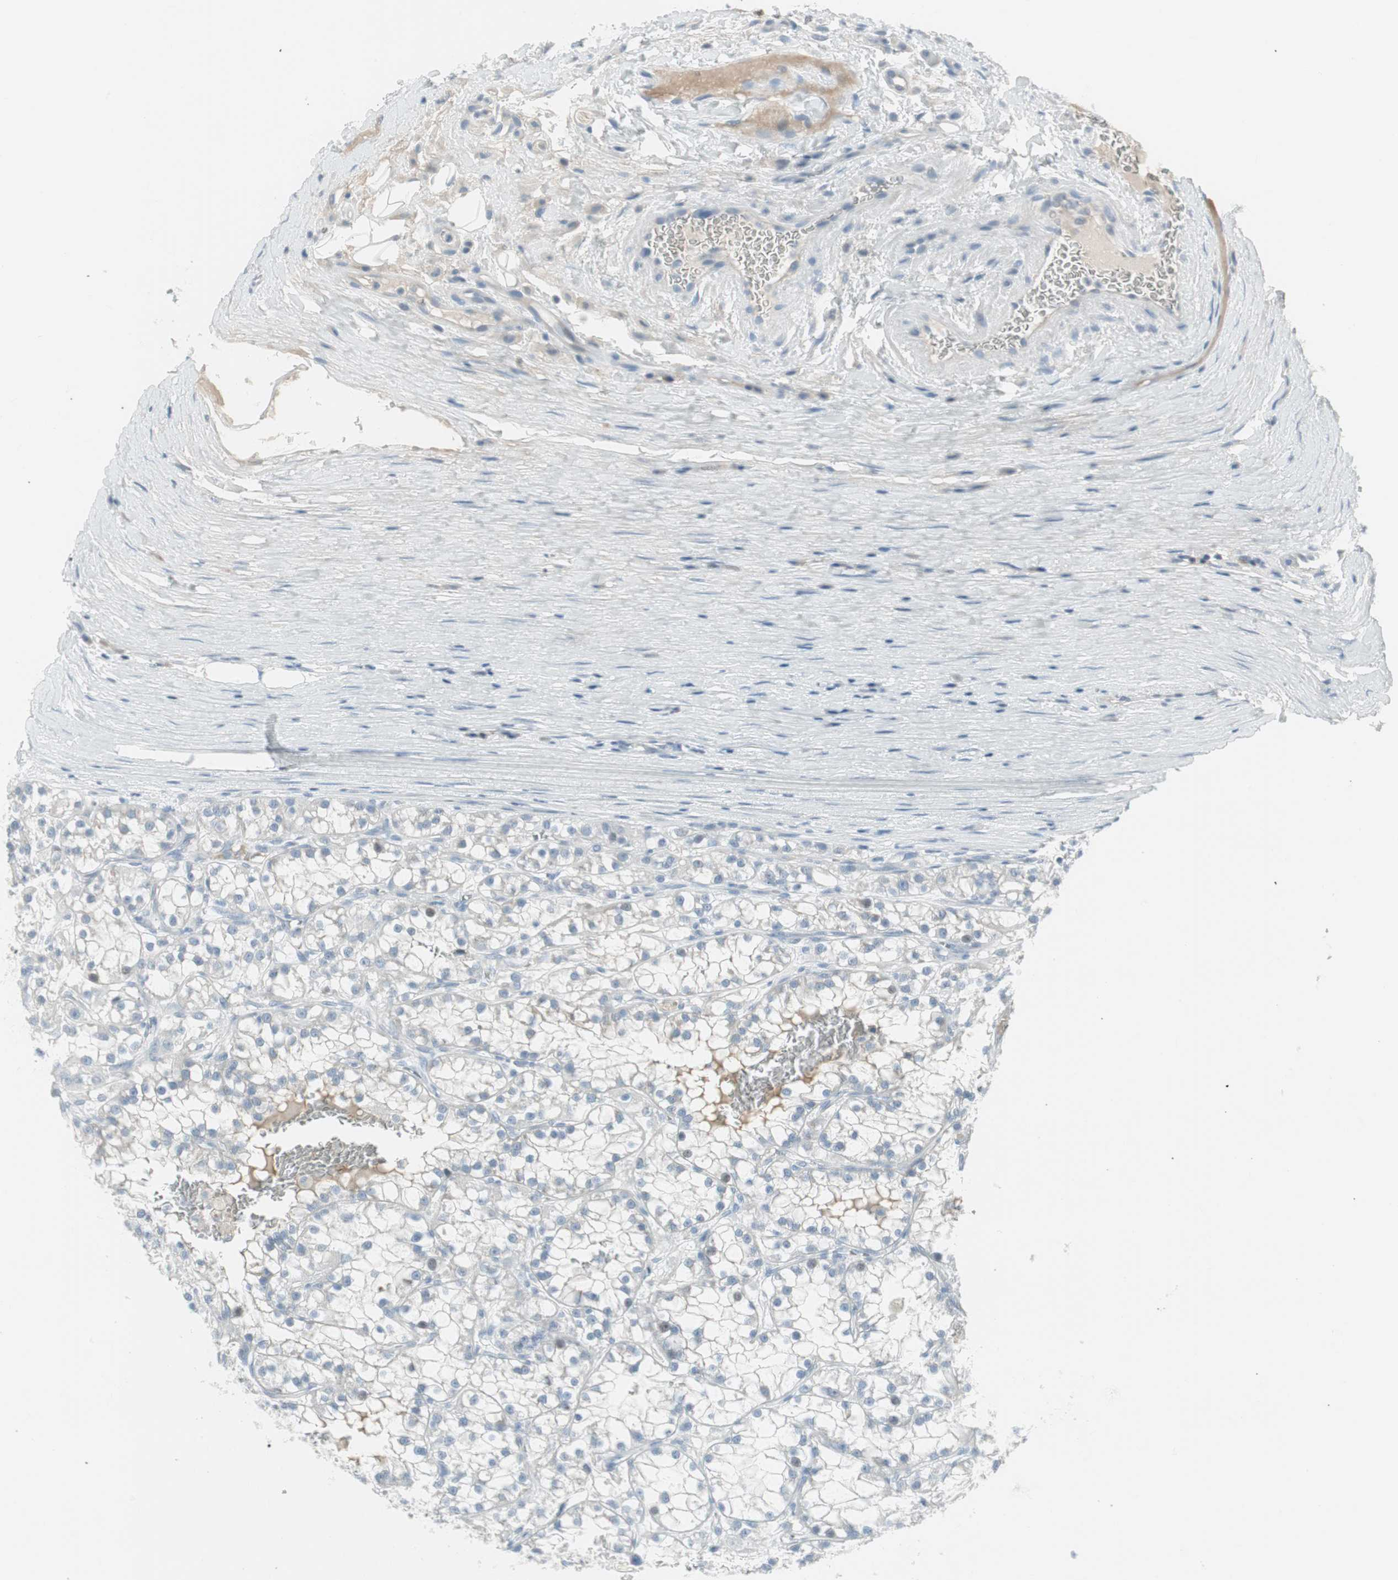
{"staining": {"intensity": "negative", "quantity": "none", "location": "none"}, "tissue": "renal cancer", "cell_type": "Tumor cells", "image_type": "cancer", "snomed": [{"axis": "morphology", "description": "Adenocarcinoma, NOS"}, {"axis": "topography", "description": "Kidney"}], "caption": "Tumor cells are negative for brown protein staining in adenocarcinoma (renal).", "gene": "AGR2", "patient": {"sex": "female", "age": 52}}